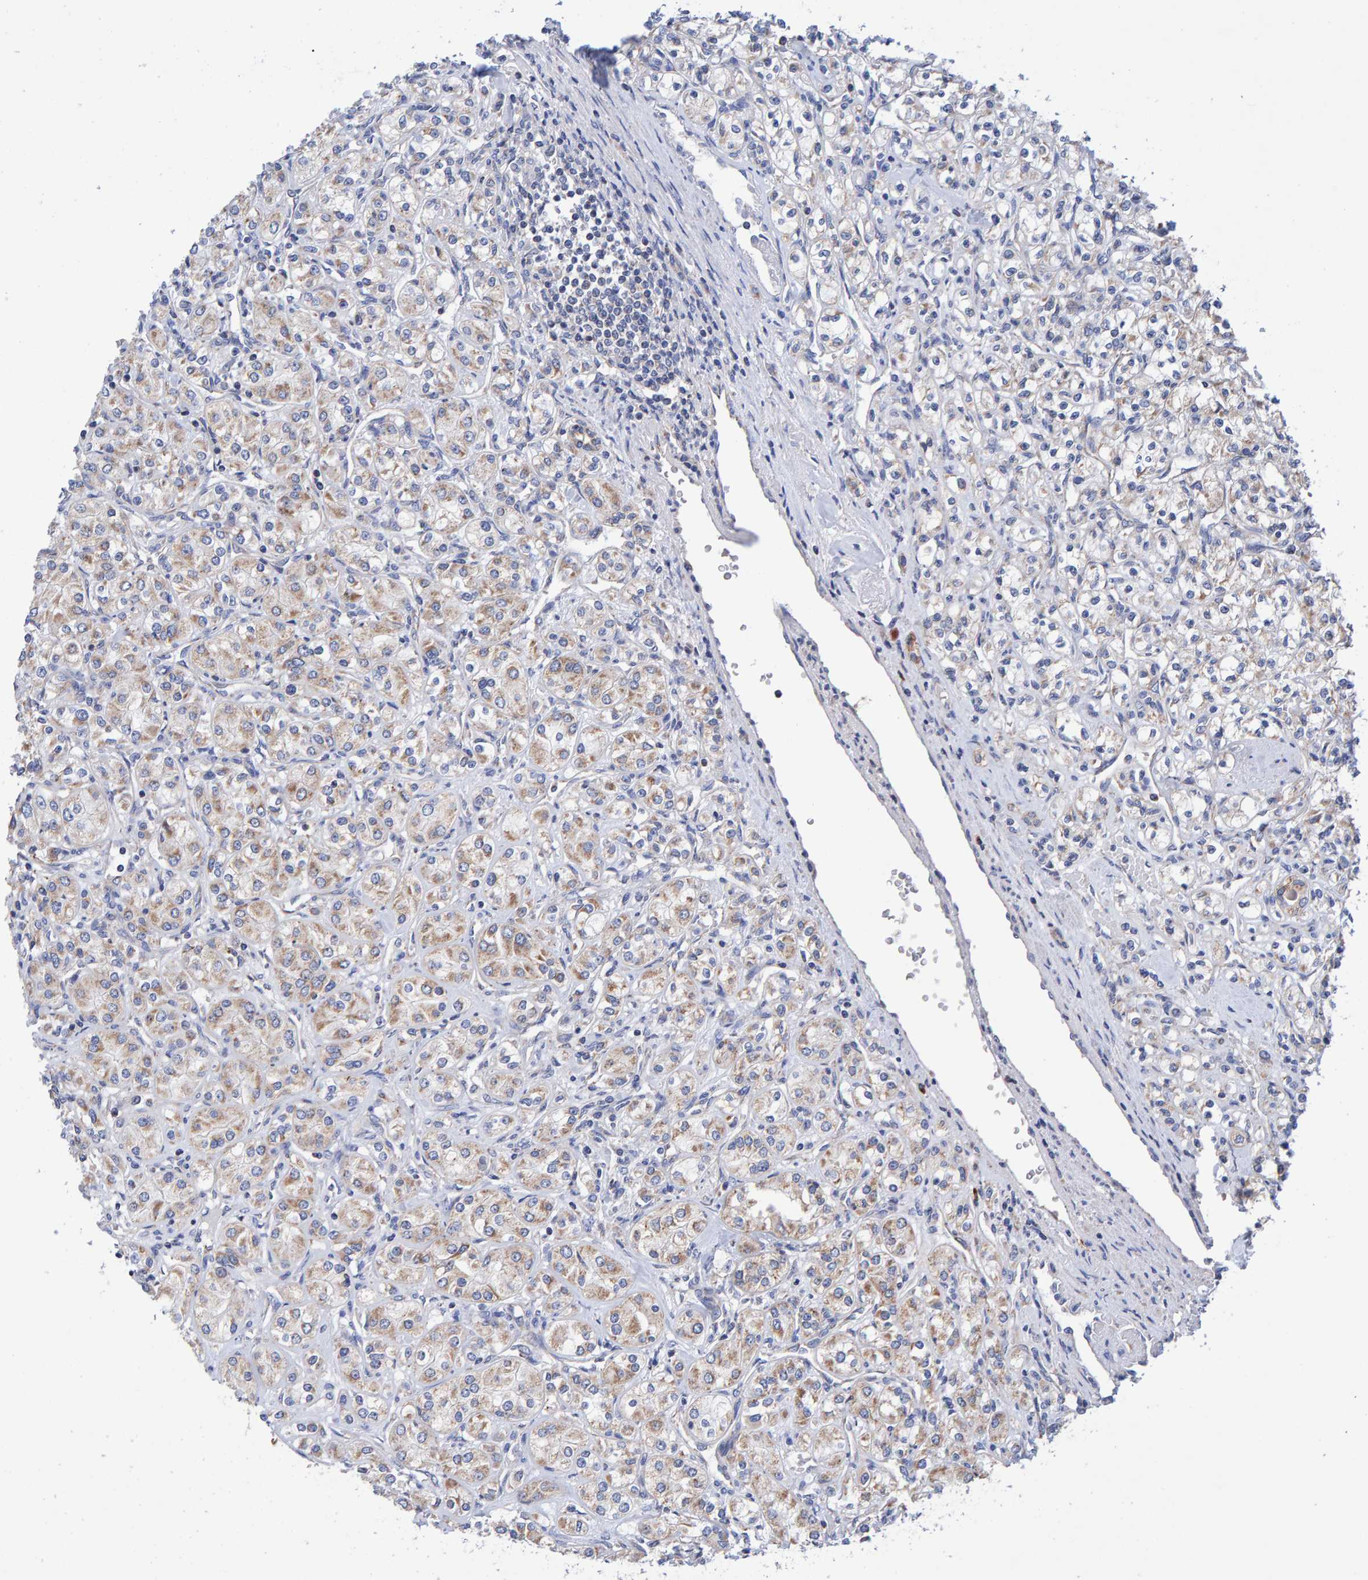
{"staining": {"intensity": "weak", "quantity": ">75%", "location": "cytoplasmic/membranous"}, "tissue": "renal cancer", "cell_type": "Tumor cells", "image_type": "cancer", "snomed": [{"axis": "morphology", "description": "Adenocarcinoma, NOS"}, {"axis": "topography", "description": "Kidney"}], "caption": "Immunohistochemistry photomicrograph of human adenocarcinoma (renal) stained for a protein (brown), which demonstrates low levels of weak cytoplasmic/membranous expression in about >75% of tumor cells.", "gene": "EFR3A", "patient": {"sex": "male", "age": 77}}